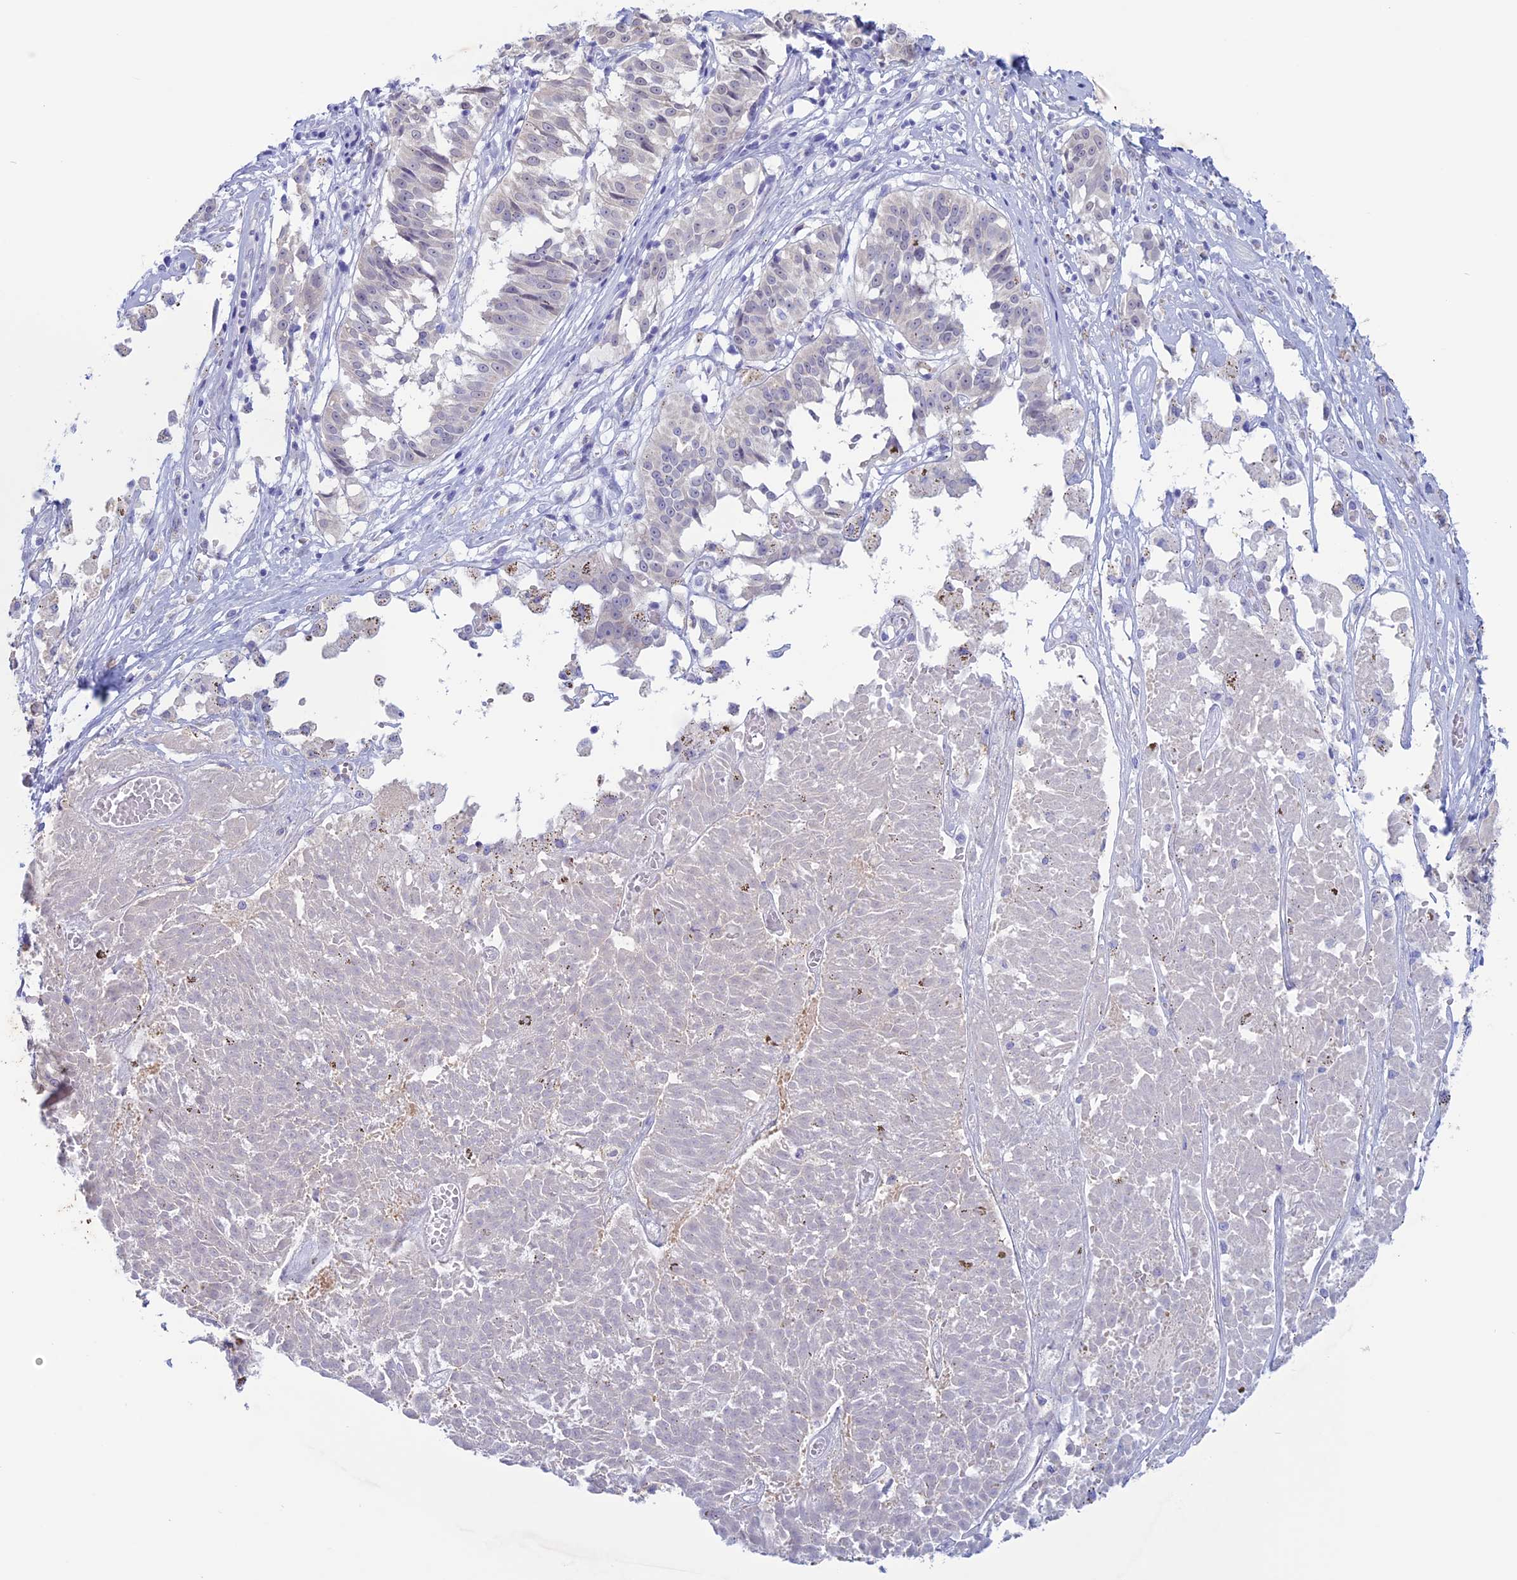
{"staining": {"intensity": "negative", "quantity": "none", "location": "none"}, "tissue": "melanoma", "cell_type": "Tumor cells", "image_type": "cancer", "snomed": [{"axis": "morphology", "description": "Malignant melanoma, NOS"}, {"axis": "topography", "description": "Skin"}], "caption": "An immunohistochemistry image of malignant melanoma is shown. There is no staining in tumor cells of malignant melanoma.", "gene": "LHFPL2", "patient": {"sex": "female", "age": 72}}